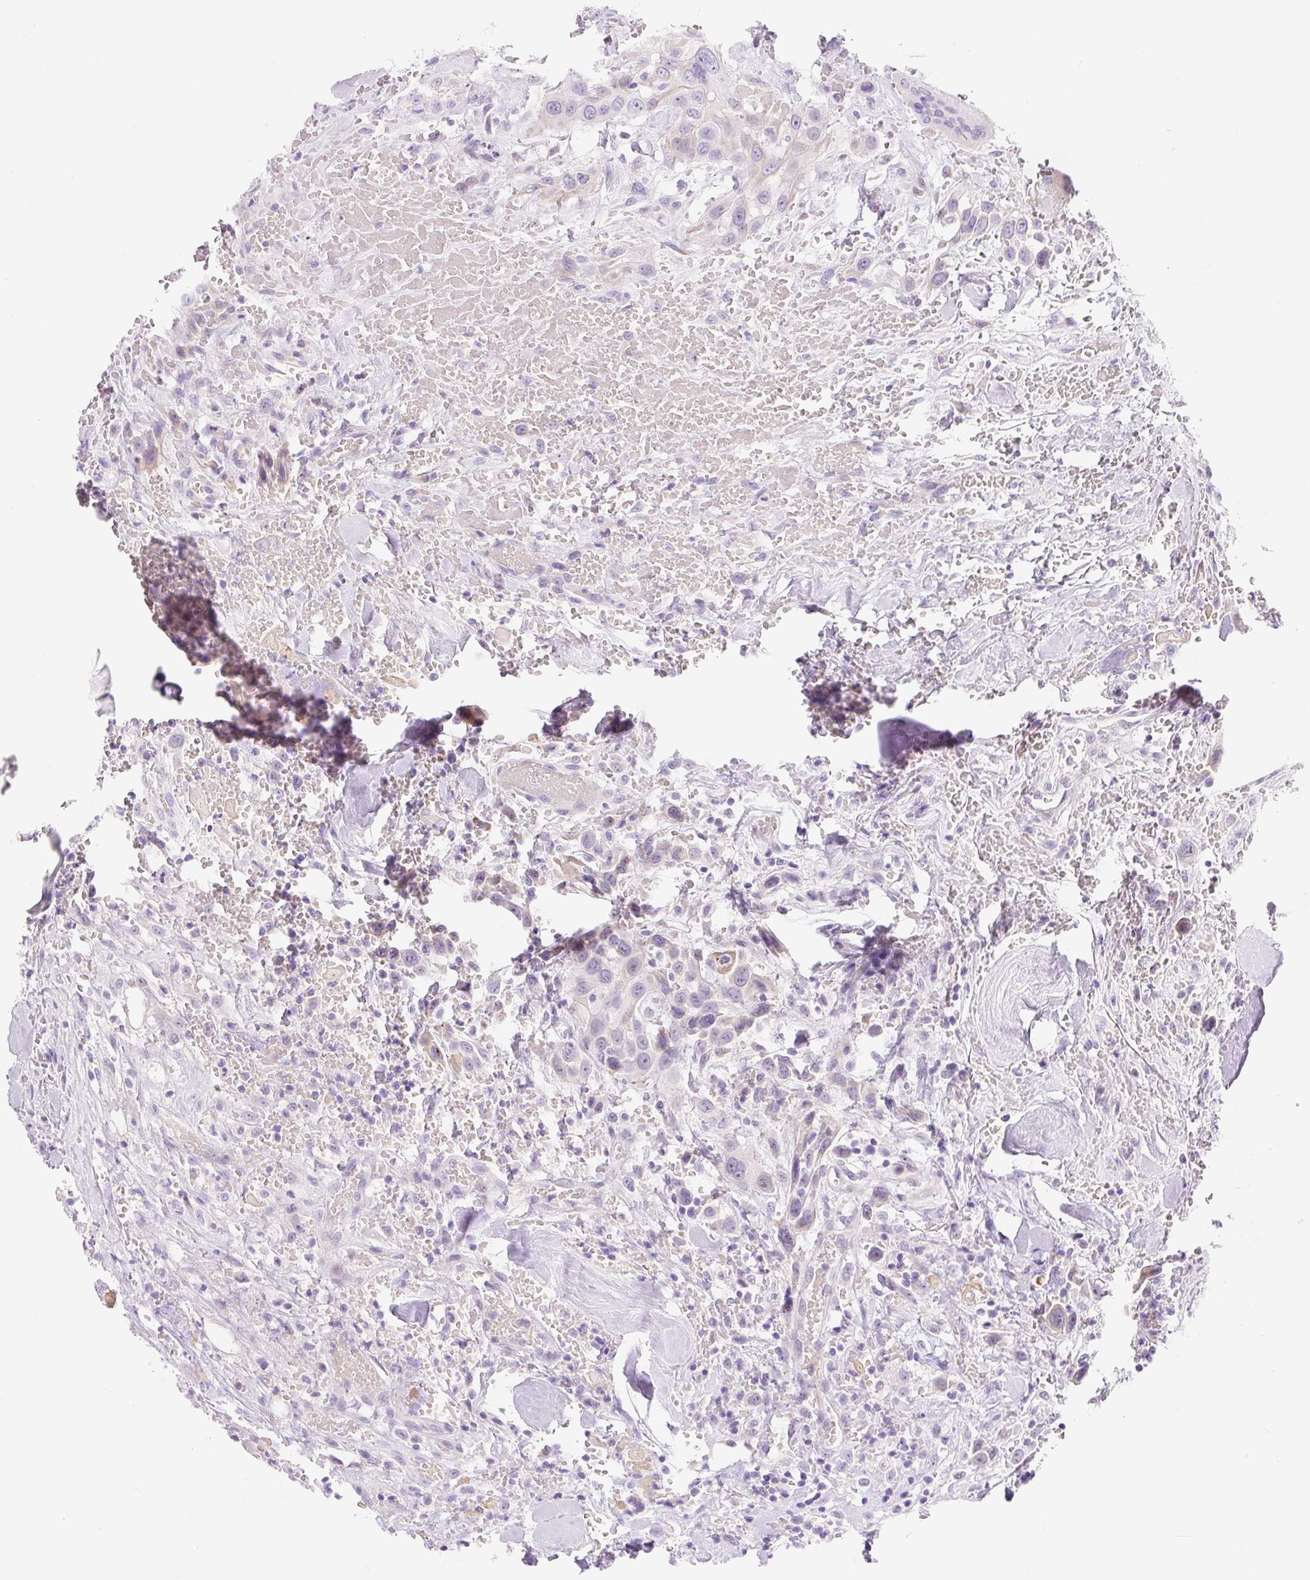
{"staining": {"intensity": "negative", "quantity": "none", "location": "none"}, "tissue": "head and neck cancer", "cell_type": "Tumor cells", "image_type": "cancer", "snomed": [{"axis": "morphology", "description": "Squamous cell carcinoma, NOS"}, {"axis": "topography", "description": "Head-Neck"}], "caption": "Protein analysis of head and neck cancer displays no significant staining in tumor cells.", "gene": "ZNF121", "patient": {"sex": "male", "age": 81}}